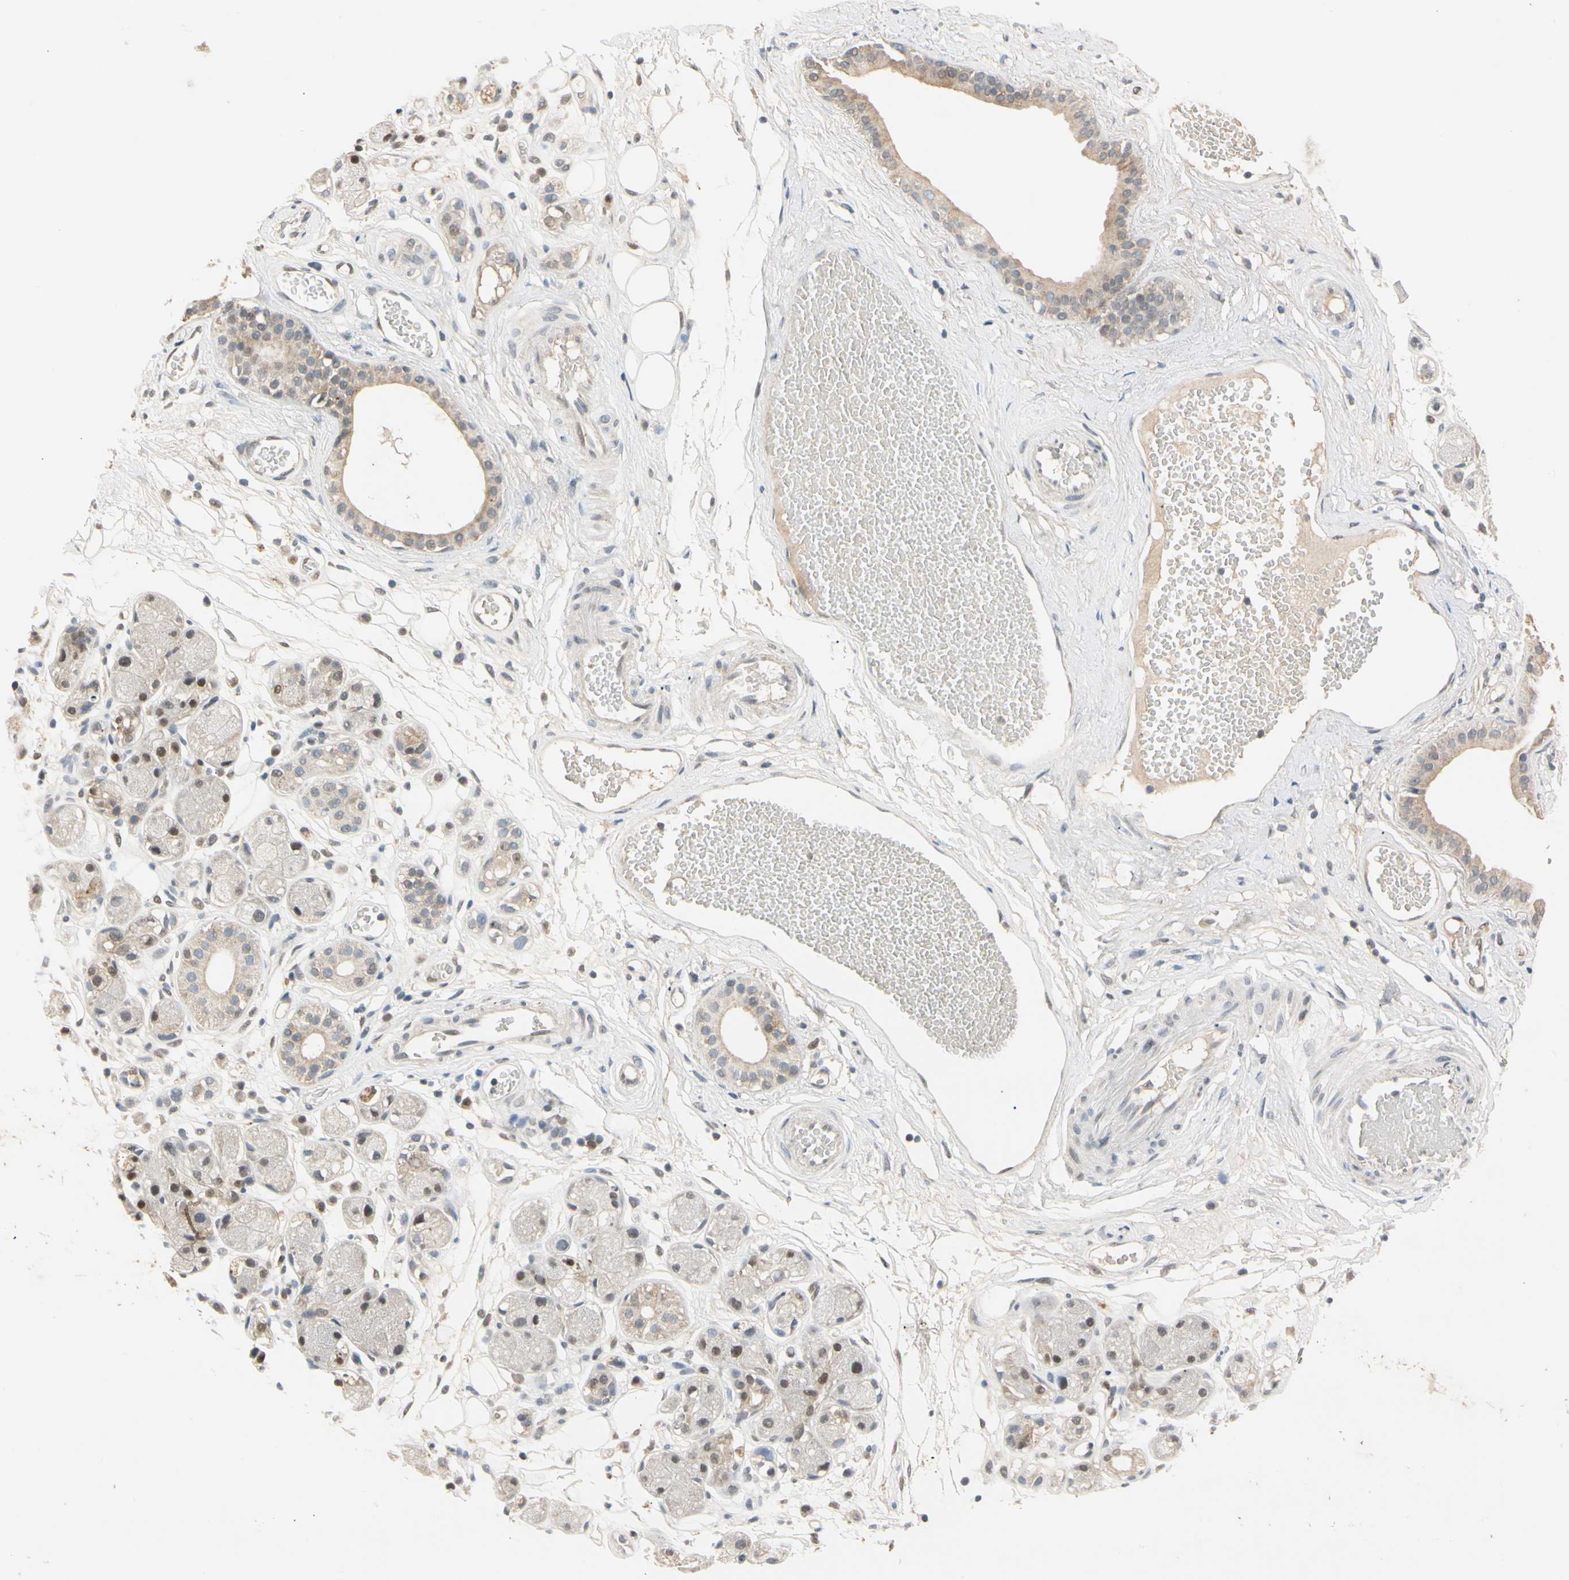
{"staining": {"intensity": "negative", "quantity": "none", "location": "none"}, "tissue": "adipose tissue", "cell_type": "Adipocytes", "image_type": "normal", "snomed": [{"axis": "morphology", "description": "Normal tissue, NOS"}, {"axis": "morphology", "description": "Inflammation, NOS"}, {"axis": "topography", "description": "Vascular tissue"}, {"axis": "topography", "description": "Salivary gland"}], "caption": "Protein analysis of benign adipose tissue shows no significant expression in adipocytes.", "gene": "RIOX2", "patient": {"sex": "female", "age": 75}}